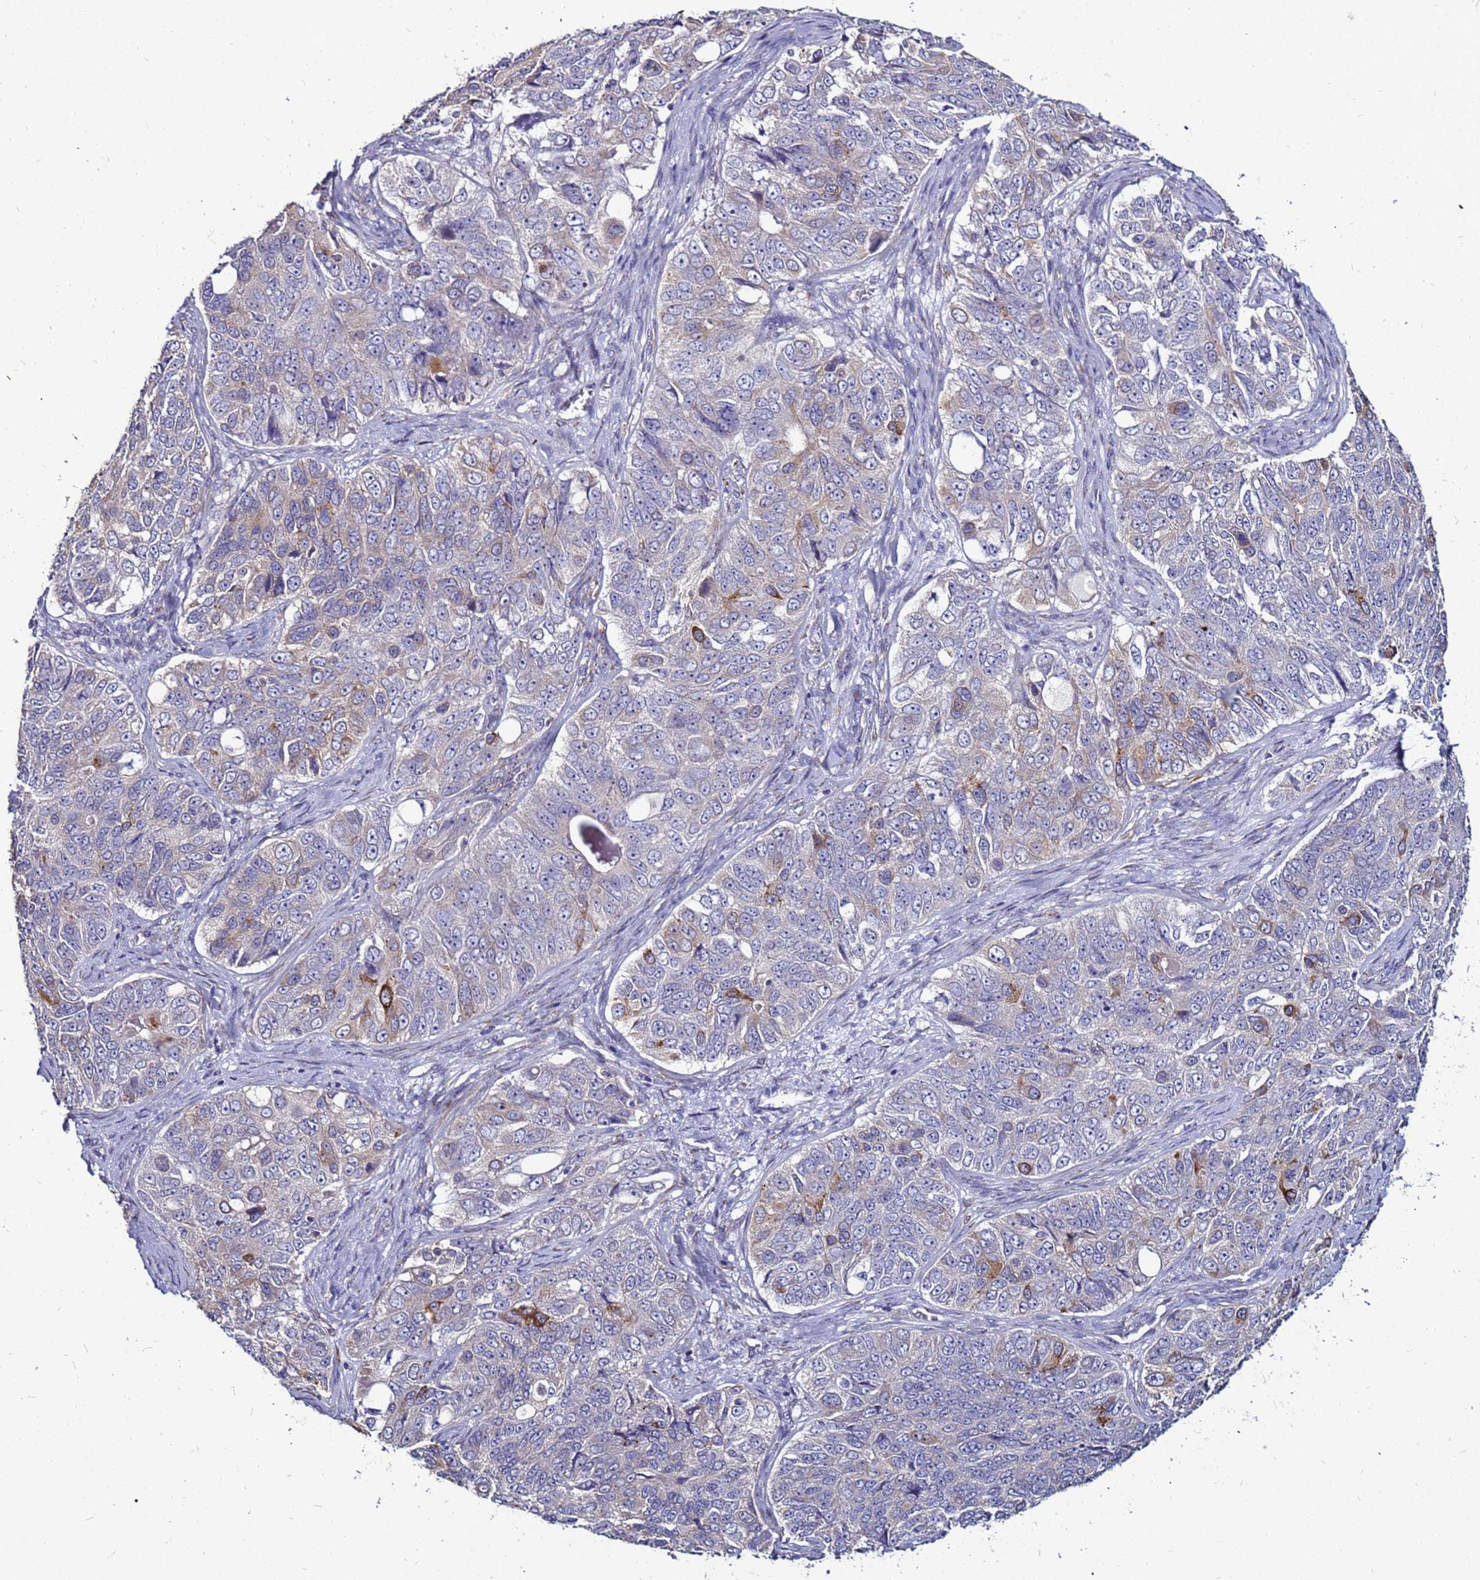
{"staining": {"intensity": "moderate", "quantity": "<25%", "location": "cytoplasmic/membranous"}, "tissue": "ovarian cancer", "cell_type": "Tumor cells", "image_type": "cancer", "snomed": [{"axis": "morphology", "description": "Carcinoma, endometroid"}, {"axis": "topography", "description": "Ovary"}], "caption": "Human ovarian cancer (endometroid carcinoma) stained with a protein marker displays moderate staining in tumor cells.", "gene": "SLC44A3", "patient": {"sex": "female", "age": 51}}